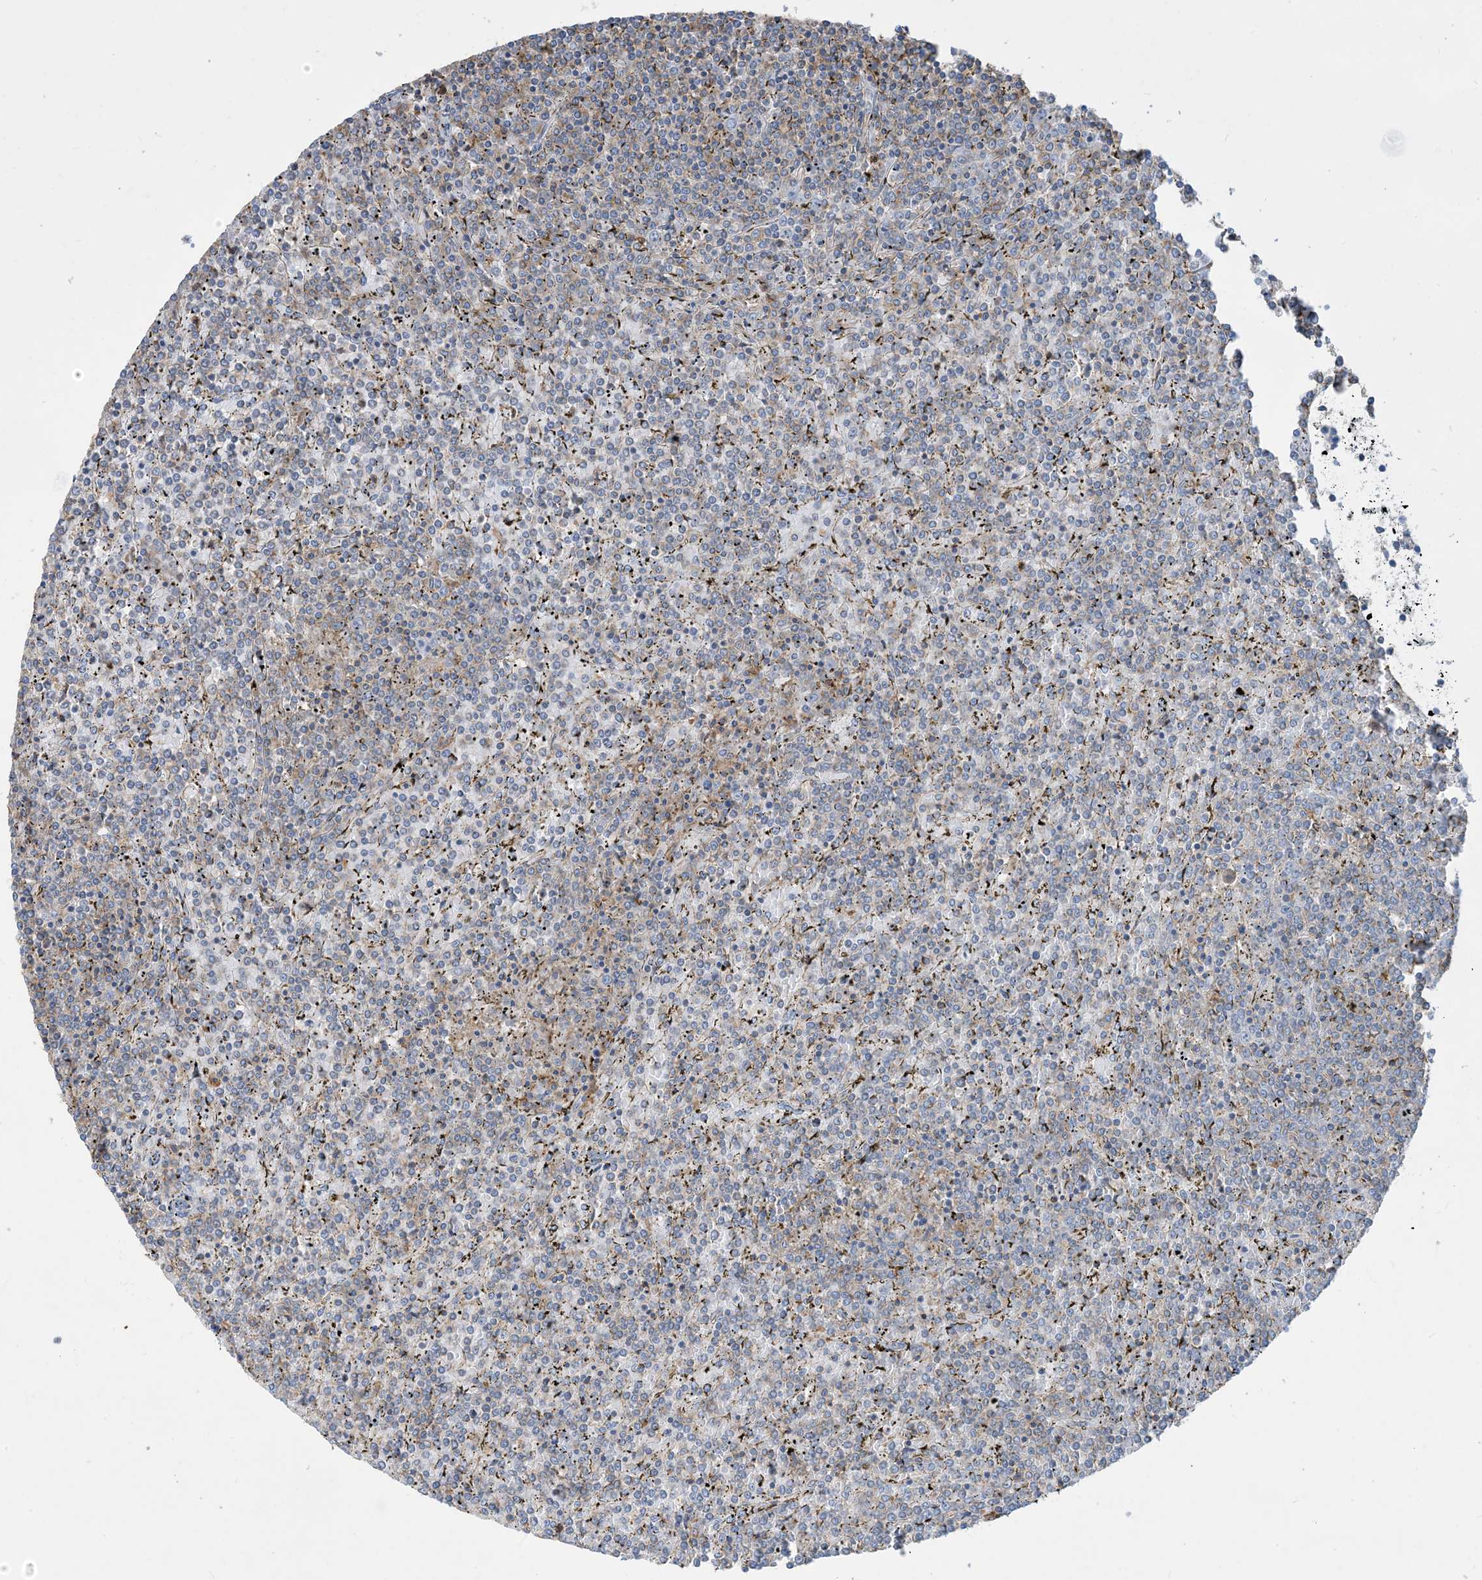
{"staining": {"intensity": "negative", "quantity": "none", "location": "none"}, "tissue": "lymphoma", "cell_type": "Tumor cells", "image_type": "cancer", "snomed": [{"axis": "morphology", "description": "Malignant lymphoma, non-Hodgkin's type, Low grade"}, {"axis": "topography", "description": "Spleen"}], "caption": "Immunohistochemistry micrograph of lymphoma stained for a protein (brown), which demonstrates no expression in tumor cells.", "gene": "GTF3C2", "patient": {"sex": "female", "age": 19}}